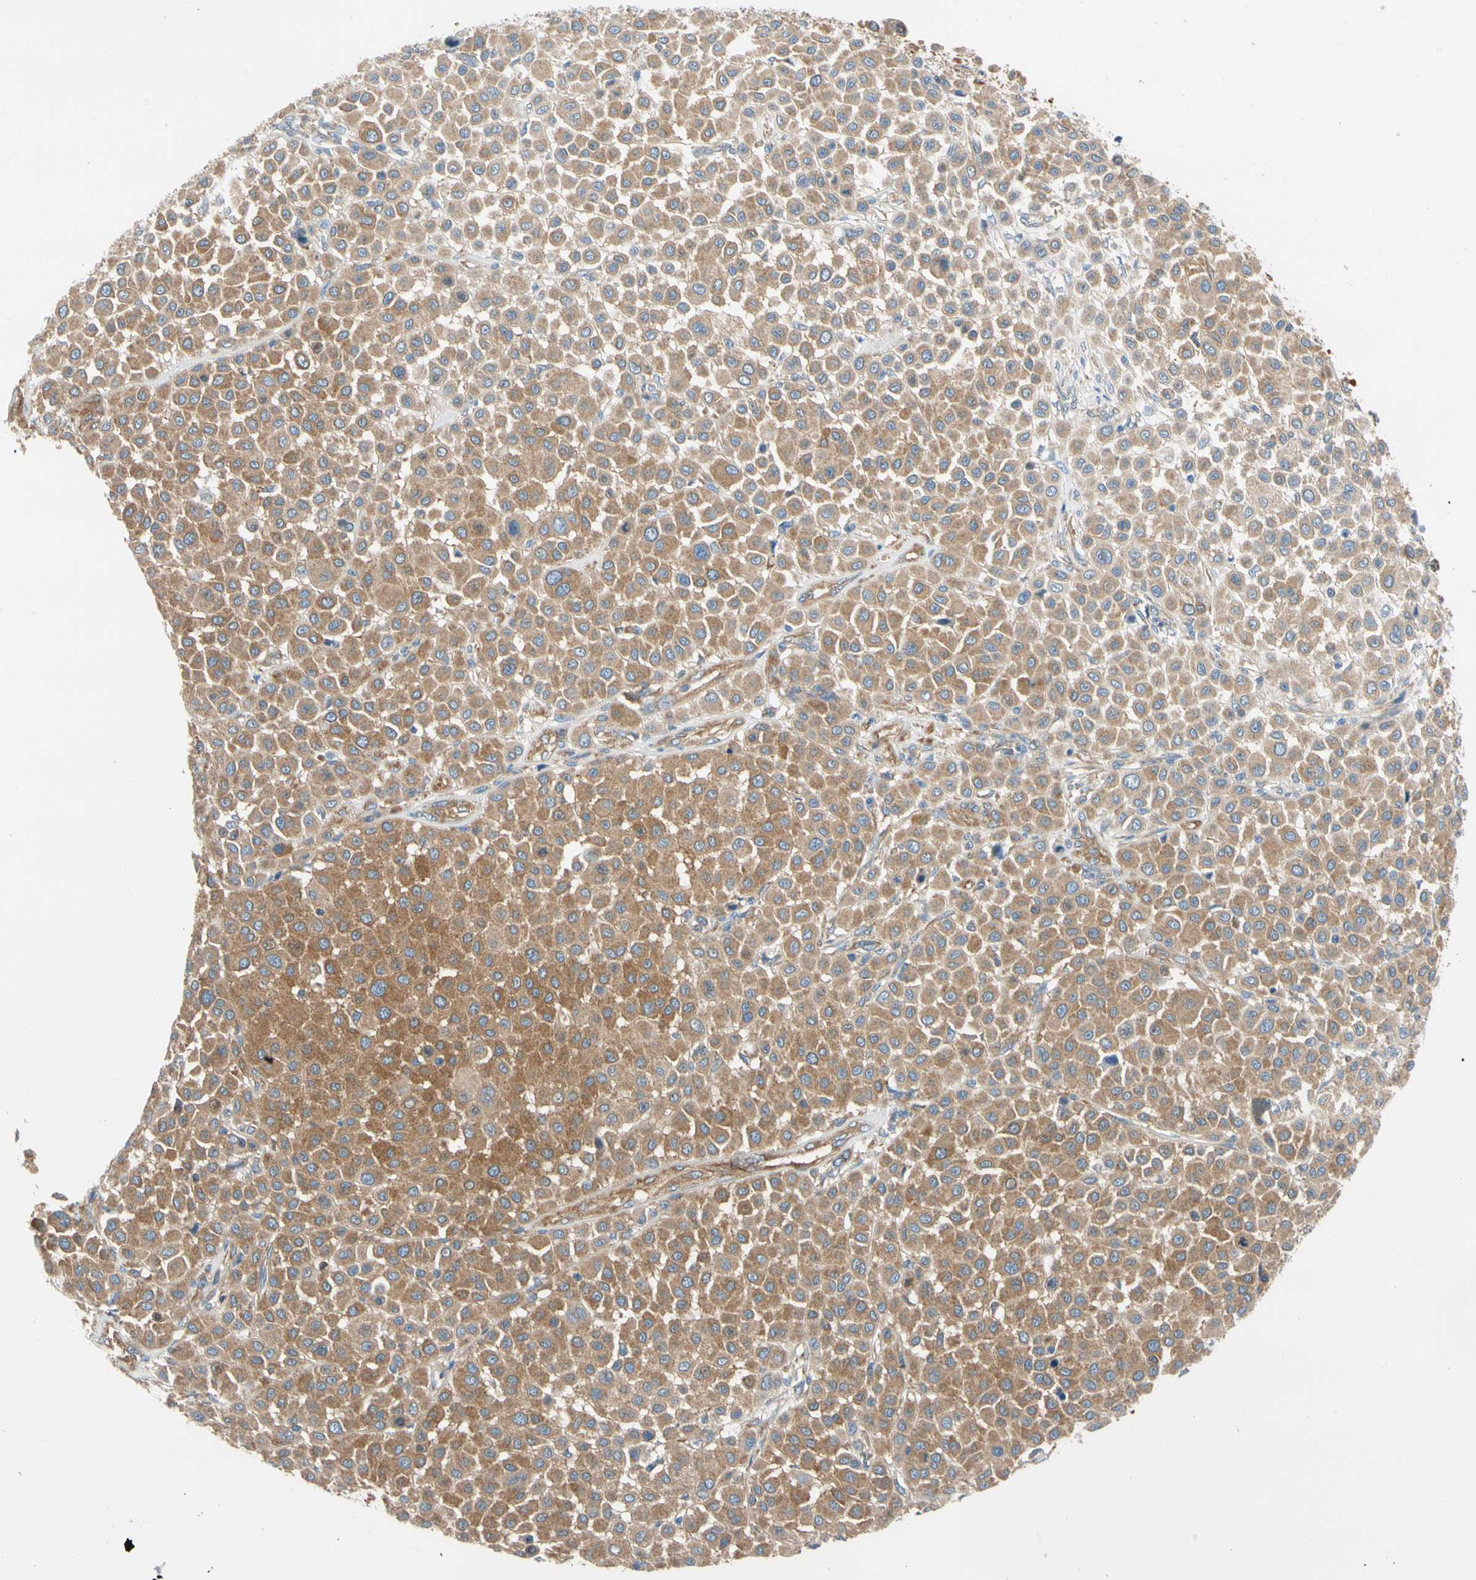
{"staining": {"intensity": "strong", "quantity": ">75%", "location": "cytoplasmic/membranous"}, "tissue": "melanoma", "cell_type": "Tumor cells", "image_type": "cancer", "snomed": [{"axis": "morphology", "description": "Malignant melanoma, Metastatic site"}, {"axis": "topography", "description": "Soft tissue"}], "caption": "This image reveals malignant melanoma (metastatic site) stained with IHC to label a protein in brown. The cytoplasmic/membranous of tumor cells show strong positivity for the protein. Nuclei are counter-stained blue.", "gene": "GPHN", "patient": {"sex": "male", "age": 41}}